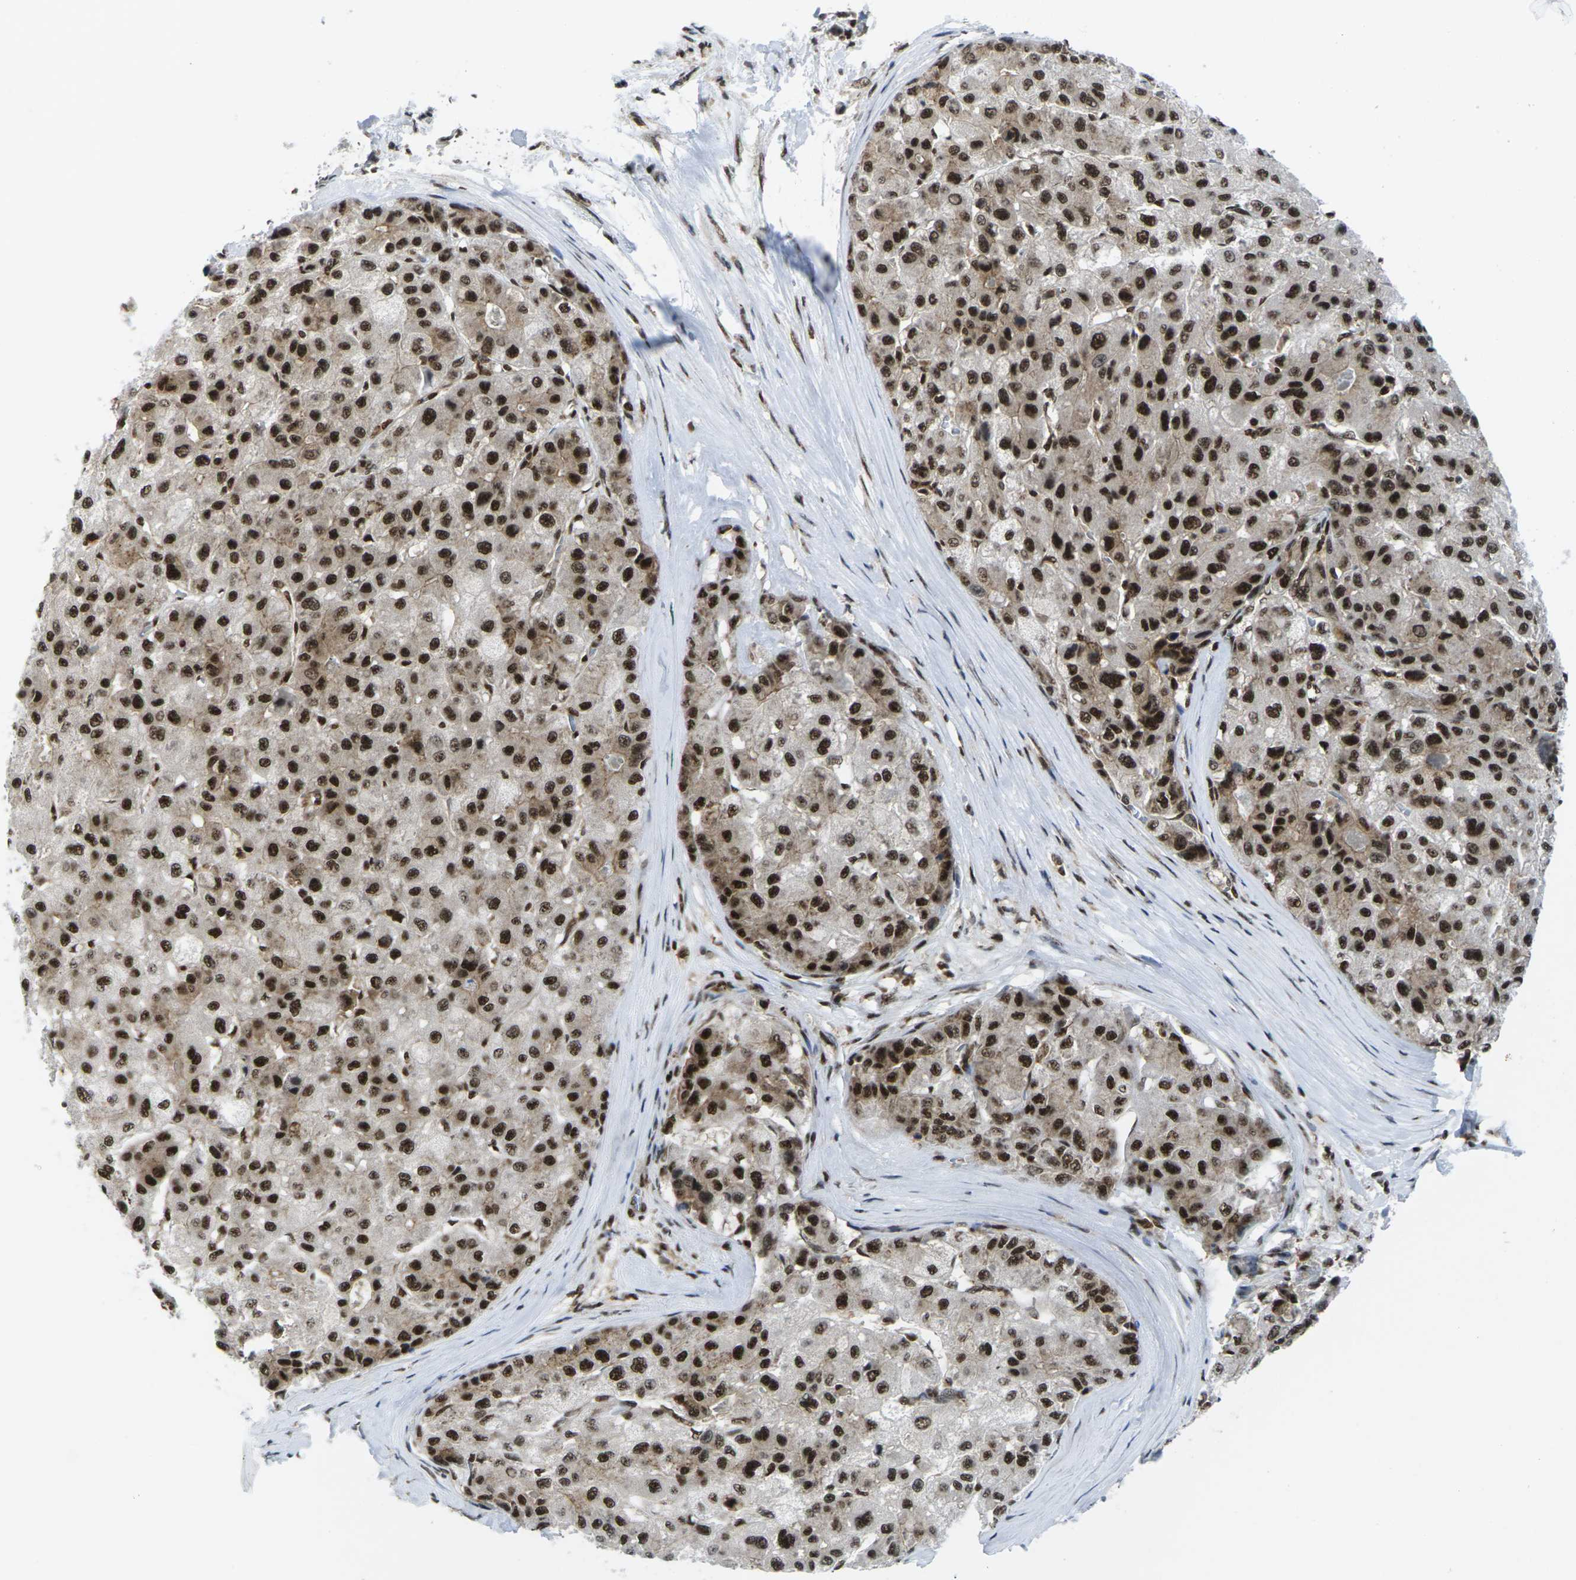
{"staining": {"intensity": "strong", "quantity": ">75%", "location": "nuclear"}, "tissue": "liver cancer", "cell_type": "Tumor cells", "image_type": "cancer", "snomed": [{"axis": "morphology", "description": "Carcinoma, Hepatocellular, NOS"}, {"axis": "topography", "description": "Liver"}], "caption": "Liver cancer (hepatocellular carcinoma) stained with immunohistochemistry demonstrates strong nuclear staining in approximately >75% of tumor cells.", "gene": "MAGOH", "patient": {"sex": "male", "age": 80}}